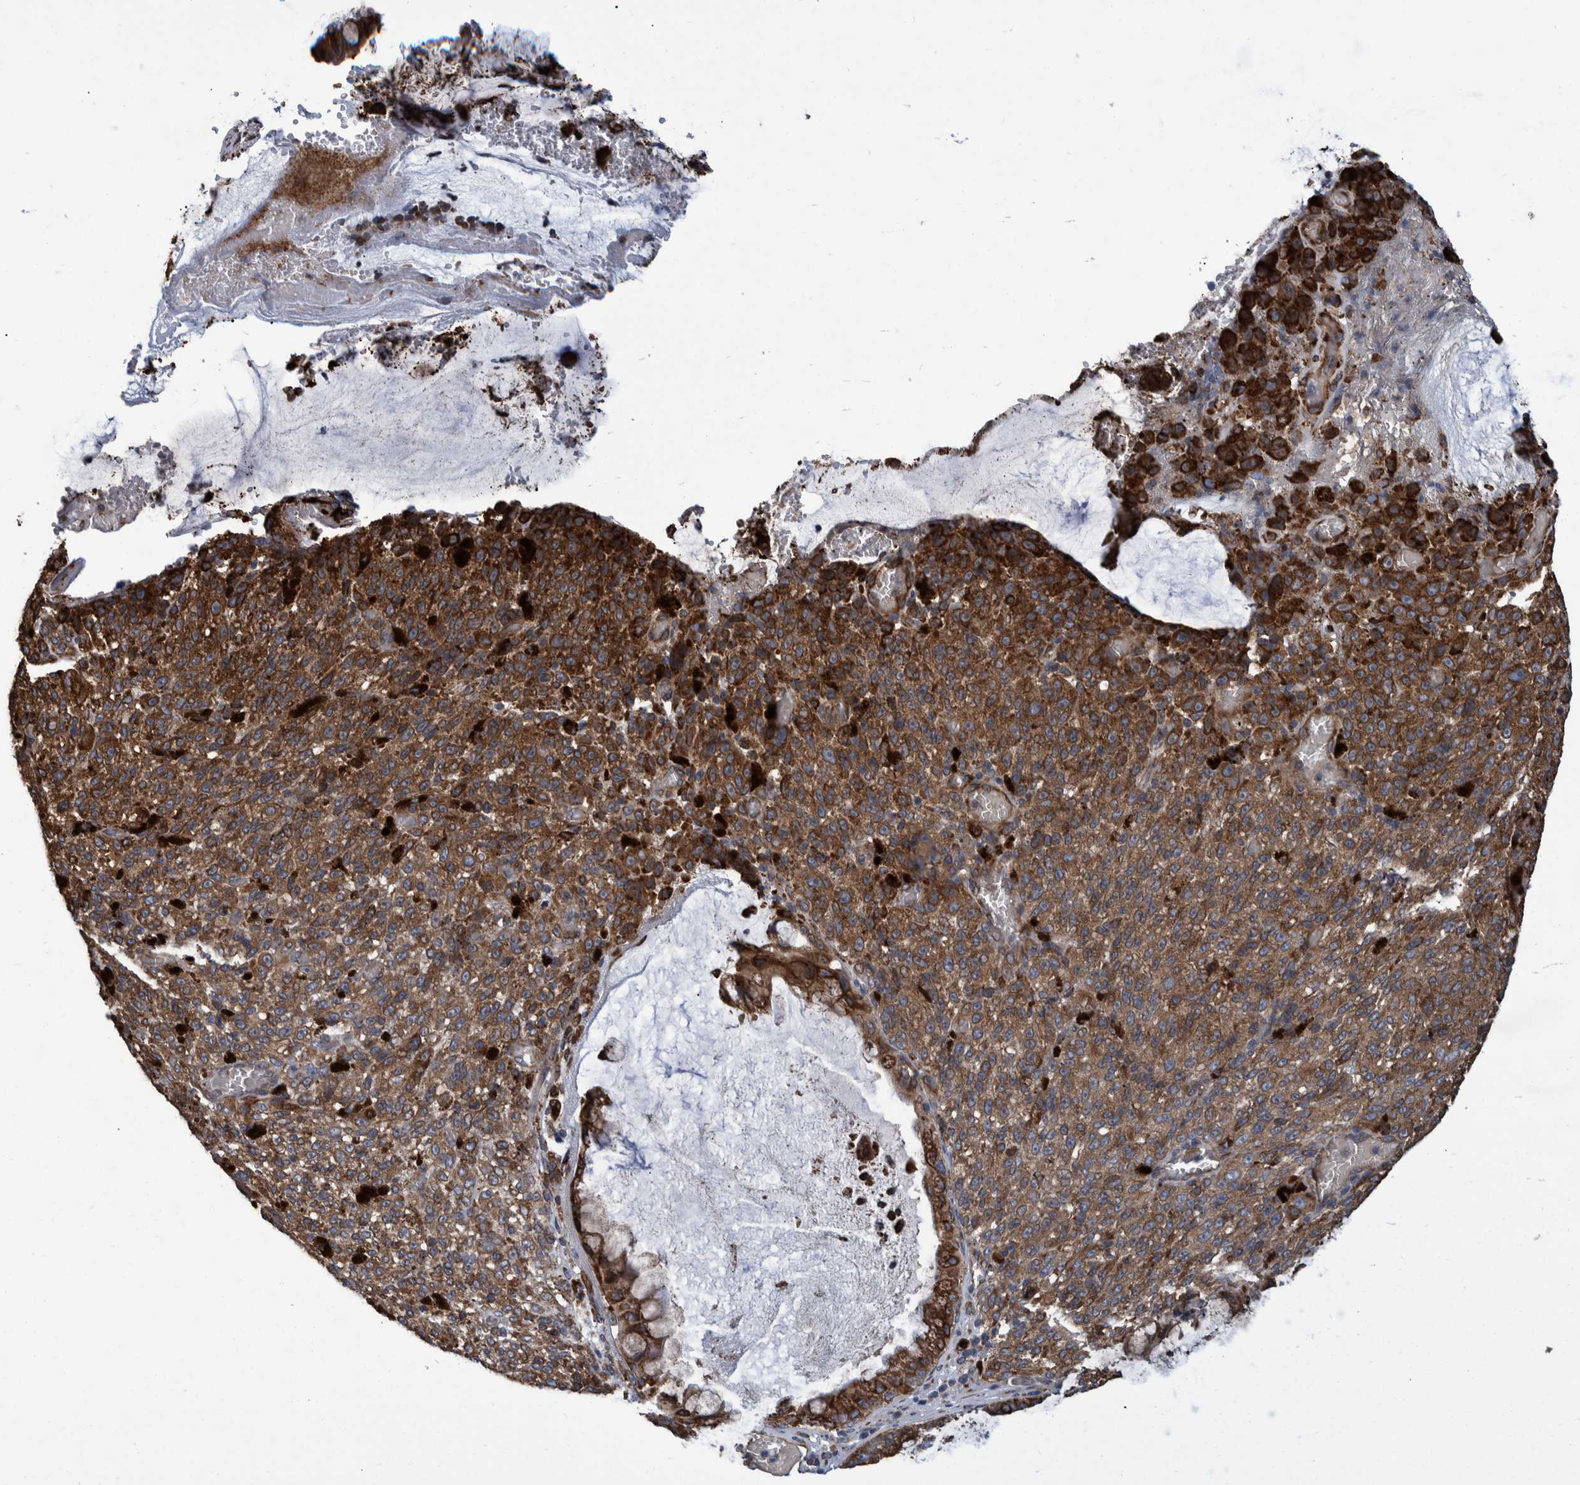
{"staining": {"intensity": "moderate", "quantity": ">75%", "location": "cytoplasmic/membranous"}, "tissue": "melanoma", "cell_type": "Tumor cells", "image_type": "cancer", "snomed": [{"axis": "morphology", "description": "Malignant melanoma, NOS"}, {"axis": "topography", "description": "Rectum"}], "caption": "Melanoma stained for a protein reveals moderate cytoplasmic/membranous positivity in tumor cells.", "gene": "SPAG5", "patient": {"sex": "female", "age": 81}}